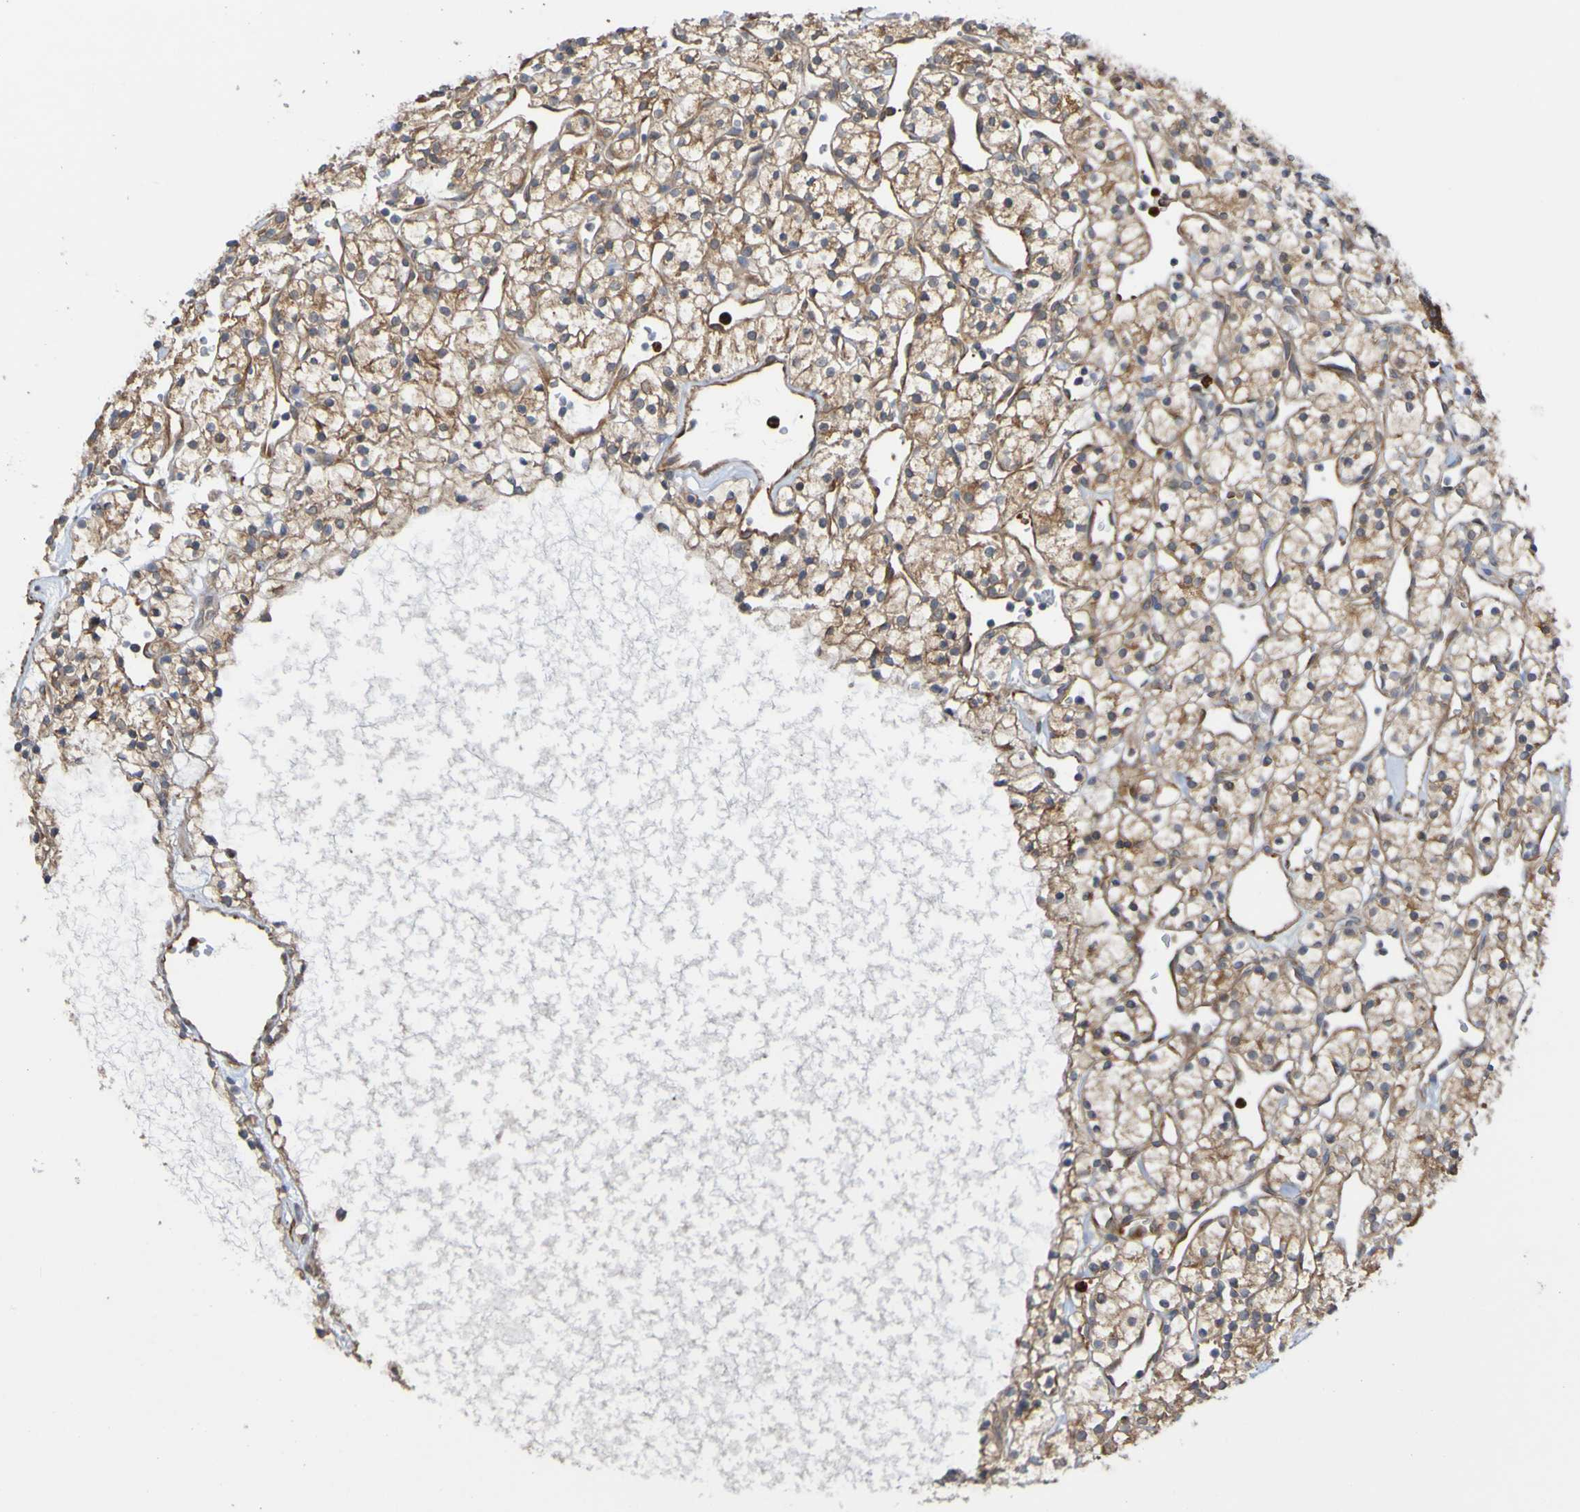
{"staining": {"intensity": "moderate", "quantity": ">75%", "location": "cytoplasmic/membranous"}, "tissue": "renal cancer", "cell_type": "Tumor cells", "image_type": "cancer", "snomed": [{"axis": "morphology", "description": "Adenocarcinoma, NOS"}, {"axis": "topography", "description": "Kidney"}], "caption": "Immunohistochemical staining of adenocarcinoma (renal) shows medium levels of moderate cytoplasmic/membranous protein positivity in approximately >75% of tumor cells. The protein is stained brown, and the nuclei are stained in blue (DAB (3,3'-diaminobenzidine) IHC with brightfield microscopy, high magnification).", "gene": "ST8SIA6", "patient": {"sex": "female", "age": 60}}